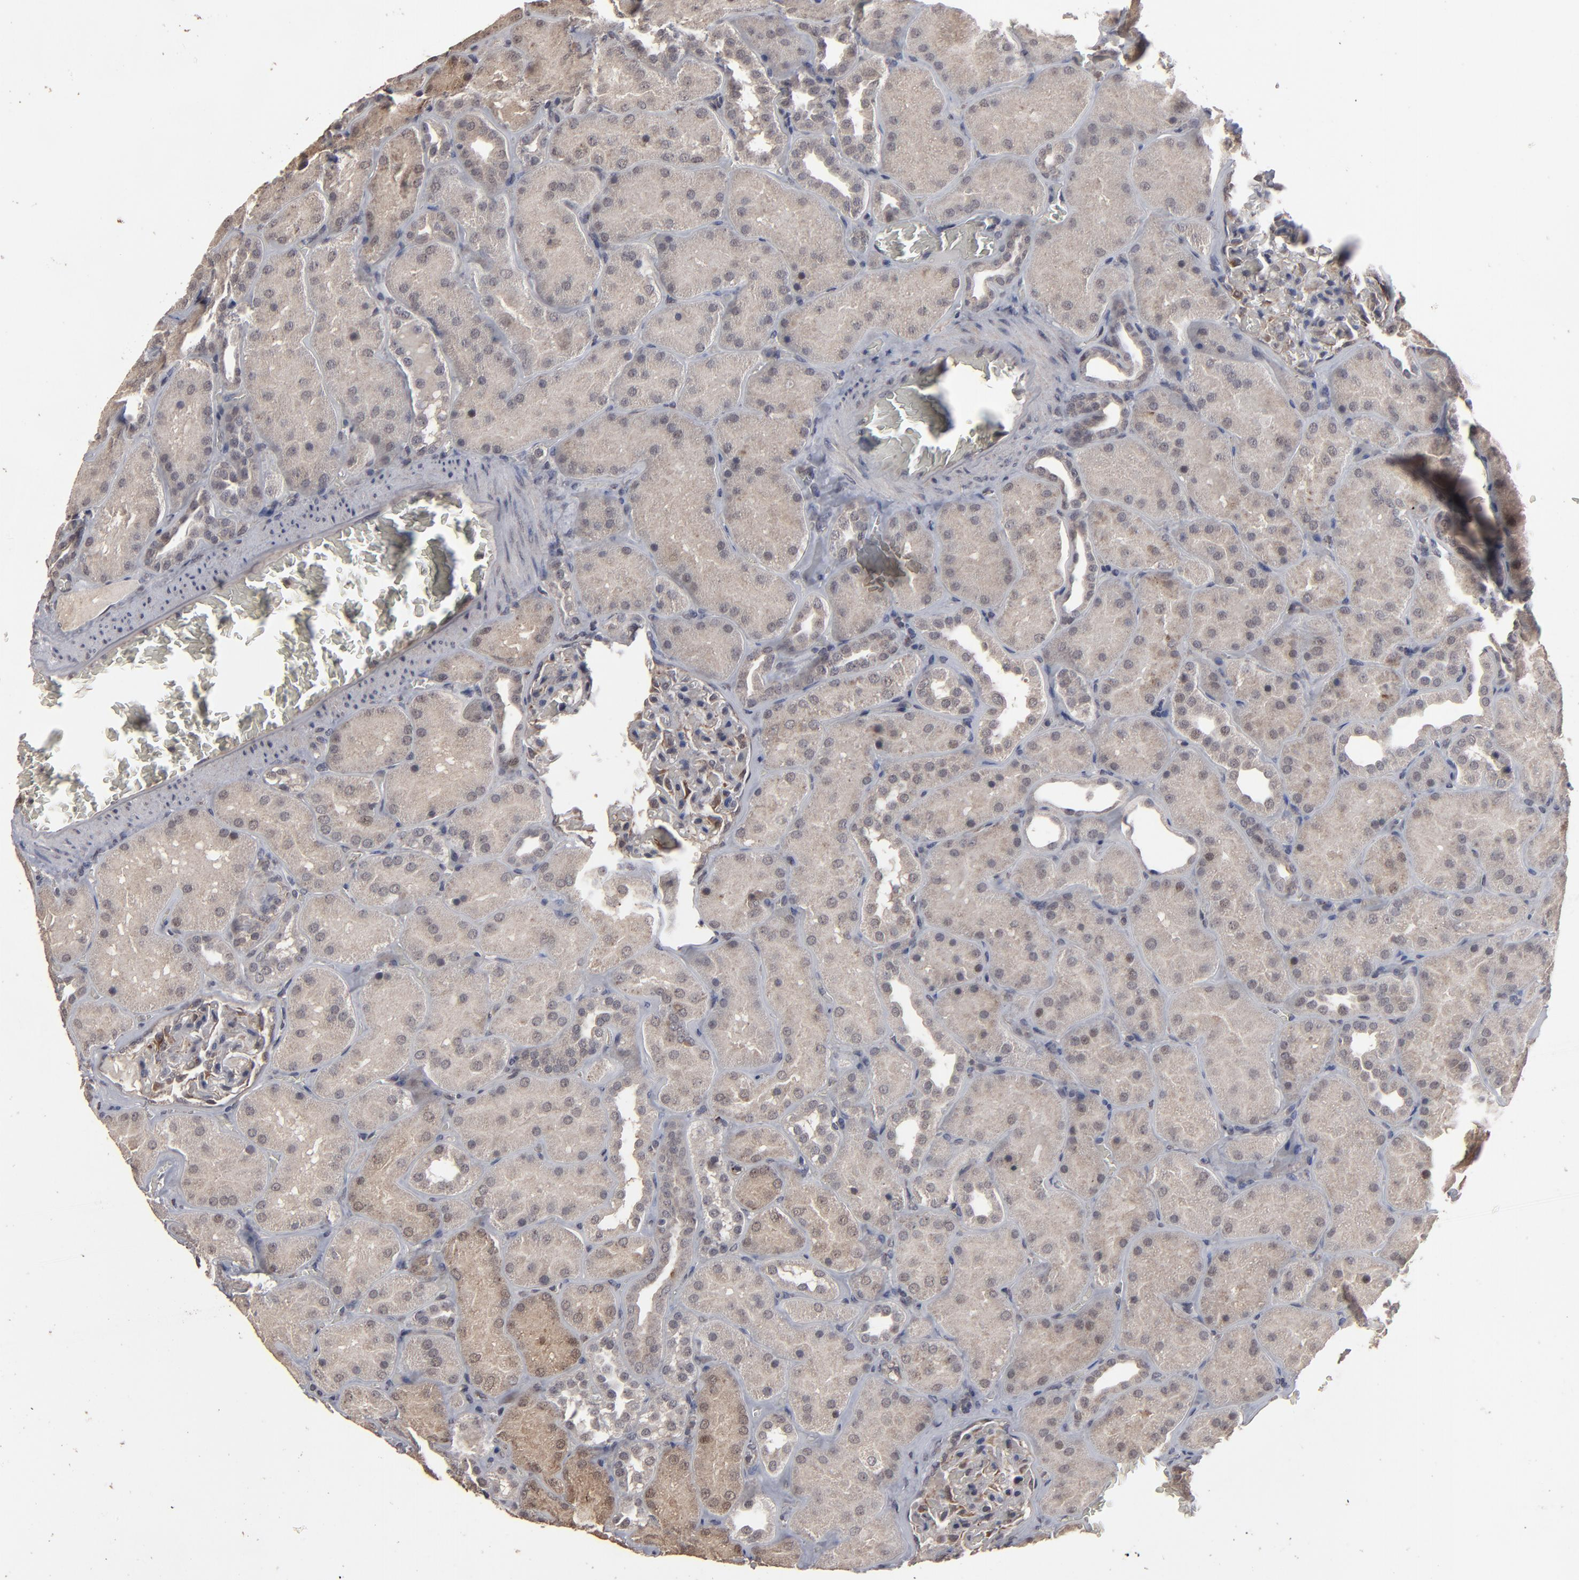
{"staining": {"intensity": "weak", "quantity": "<25%", "location": "nuclear"}, "tissue": "kidney", "cell_type": "Cells in glomeruli", "image_type": "normal", "snomed": [{"axis": "morphology", "description": "Normal tissue, NOS"}, {"axis": "topography", "description": "Kidney"}], "caption": "DAB (3,3'-diaminobenzidine) immunohistochemical staining of unremarkable human kidney reveals no significant positivity in cells in glomeruli. (Brightfield microscopy of DAB (3,3'-diaminobenzidine) immunohistochemistry (IHC) at high magnification).", "gene": "SLC22A17", "patient": {"sex": "male", "age": 28}}